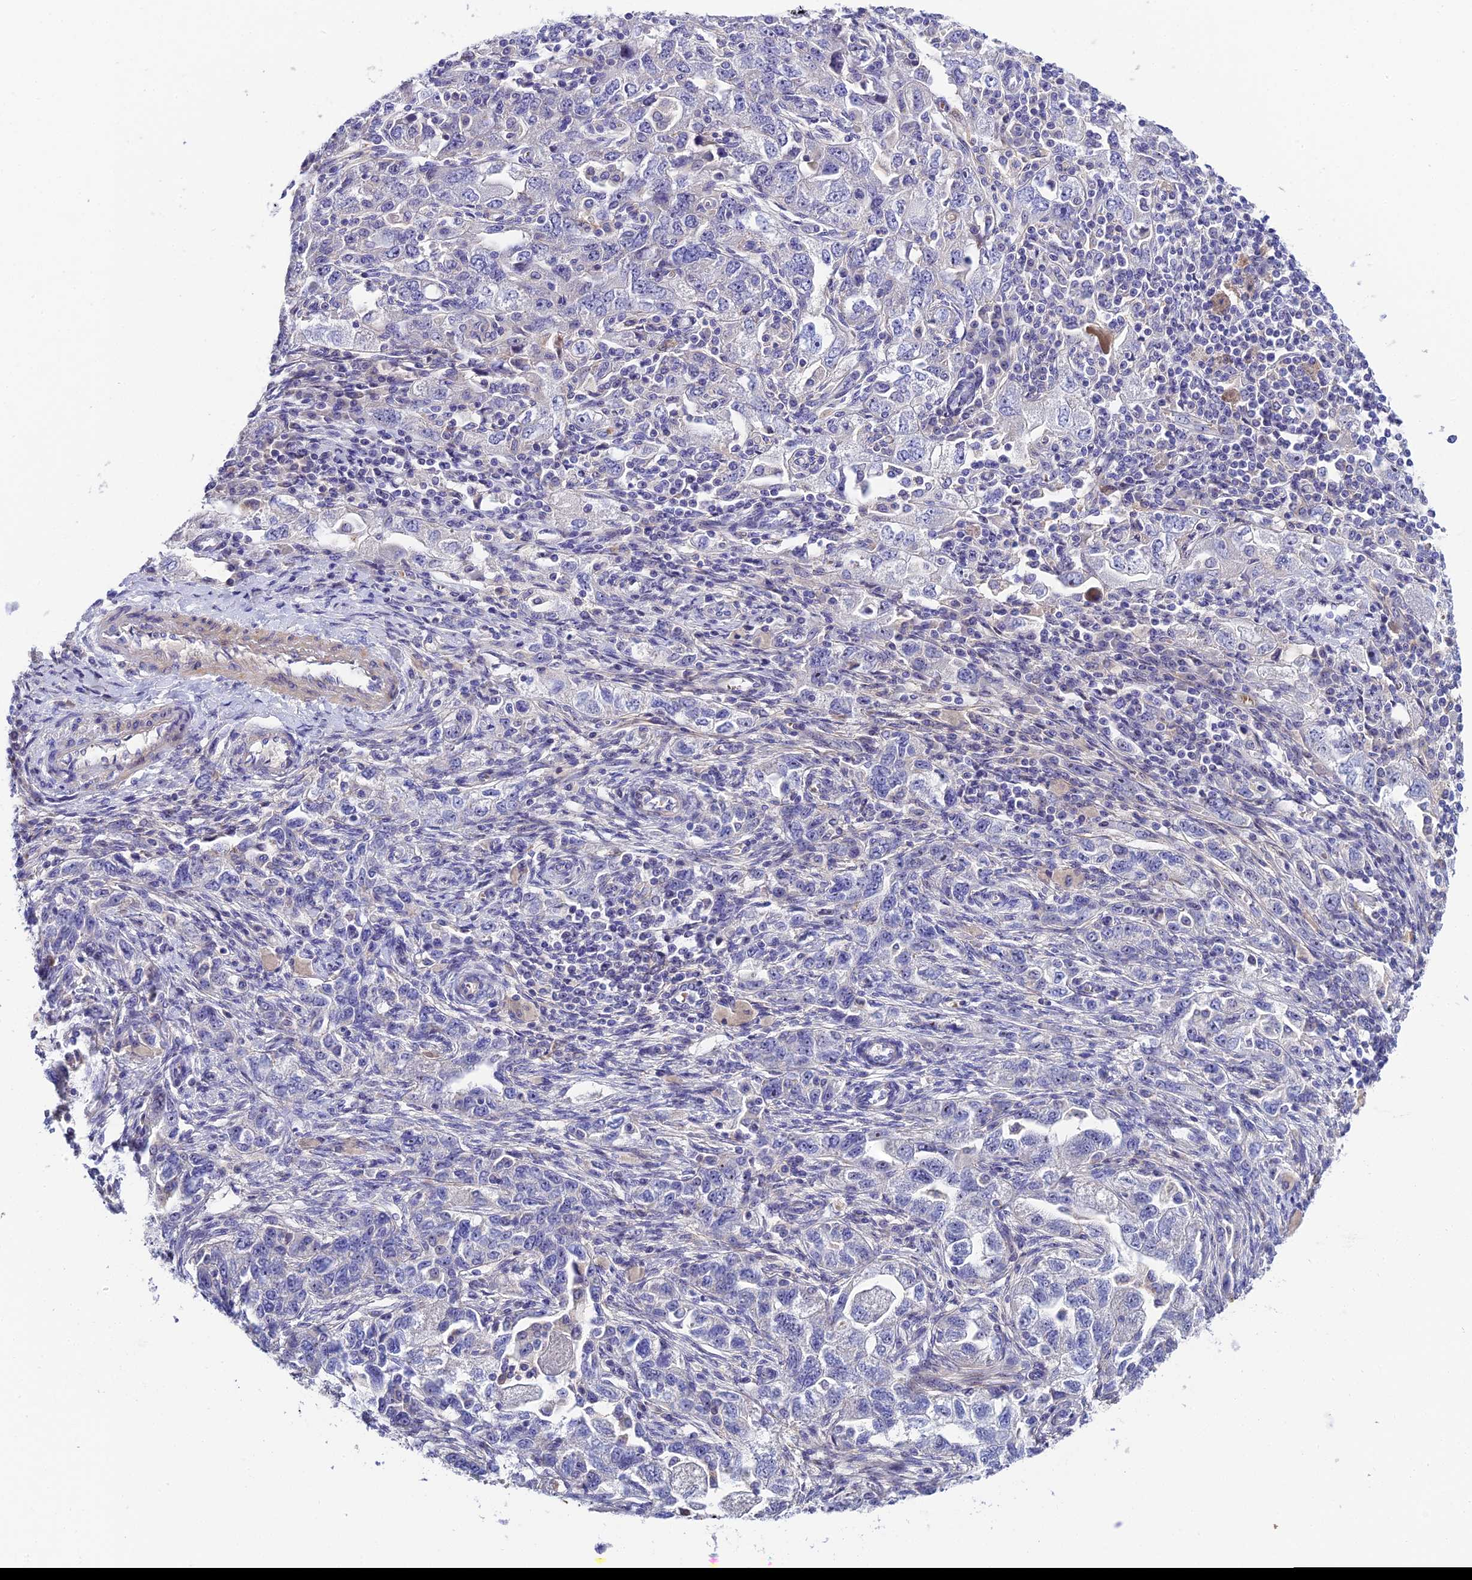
{"staining": {"intensity": "negative", "quantity": "none", "location": "none"}, "tissue": "ovarian cancer", "cell_type": "Tumor cells", "image_type": "cancer", "snomed": [{"axis": "morphology", "description": "Carcinoma, NOS"}, {"axis": "morphology", "description": "Cystadenocarcinoma, serous, NOS"}, {"axis": "topography", "description": "Ovary"}], "caption": "This is a photomicrograph of IHC staining of ovarian serous cystadenocarcinoma, which shows no staining in tumor cells.", "gene": "DUSP29", "patient": {"sex": "female", "age": 69}}